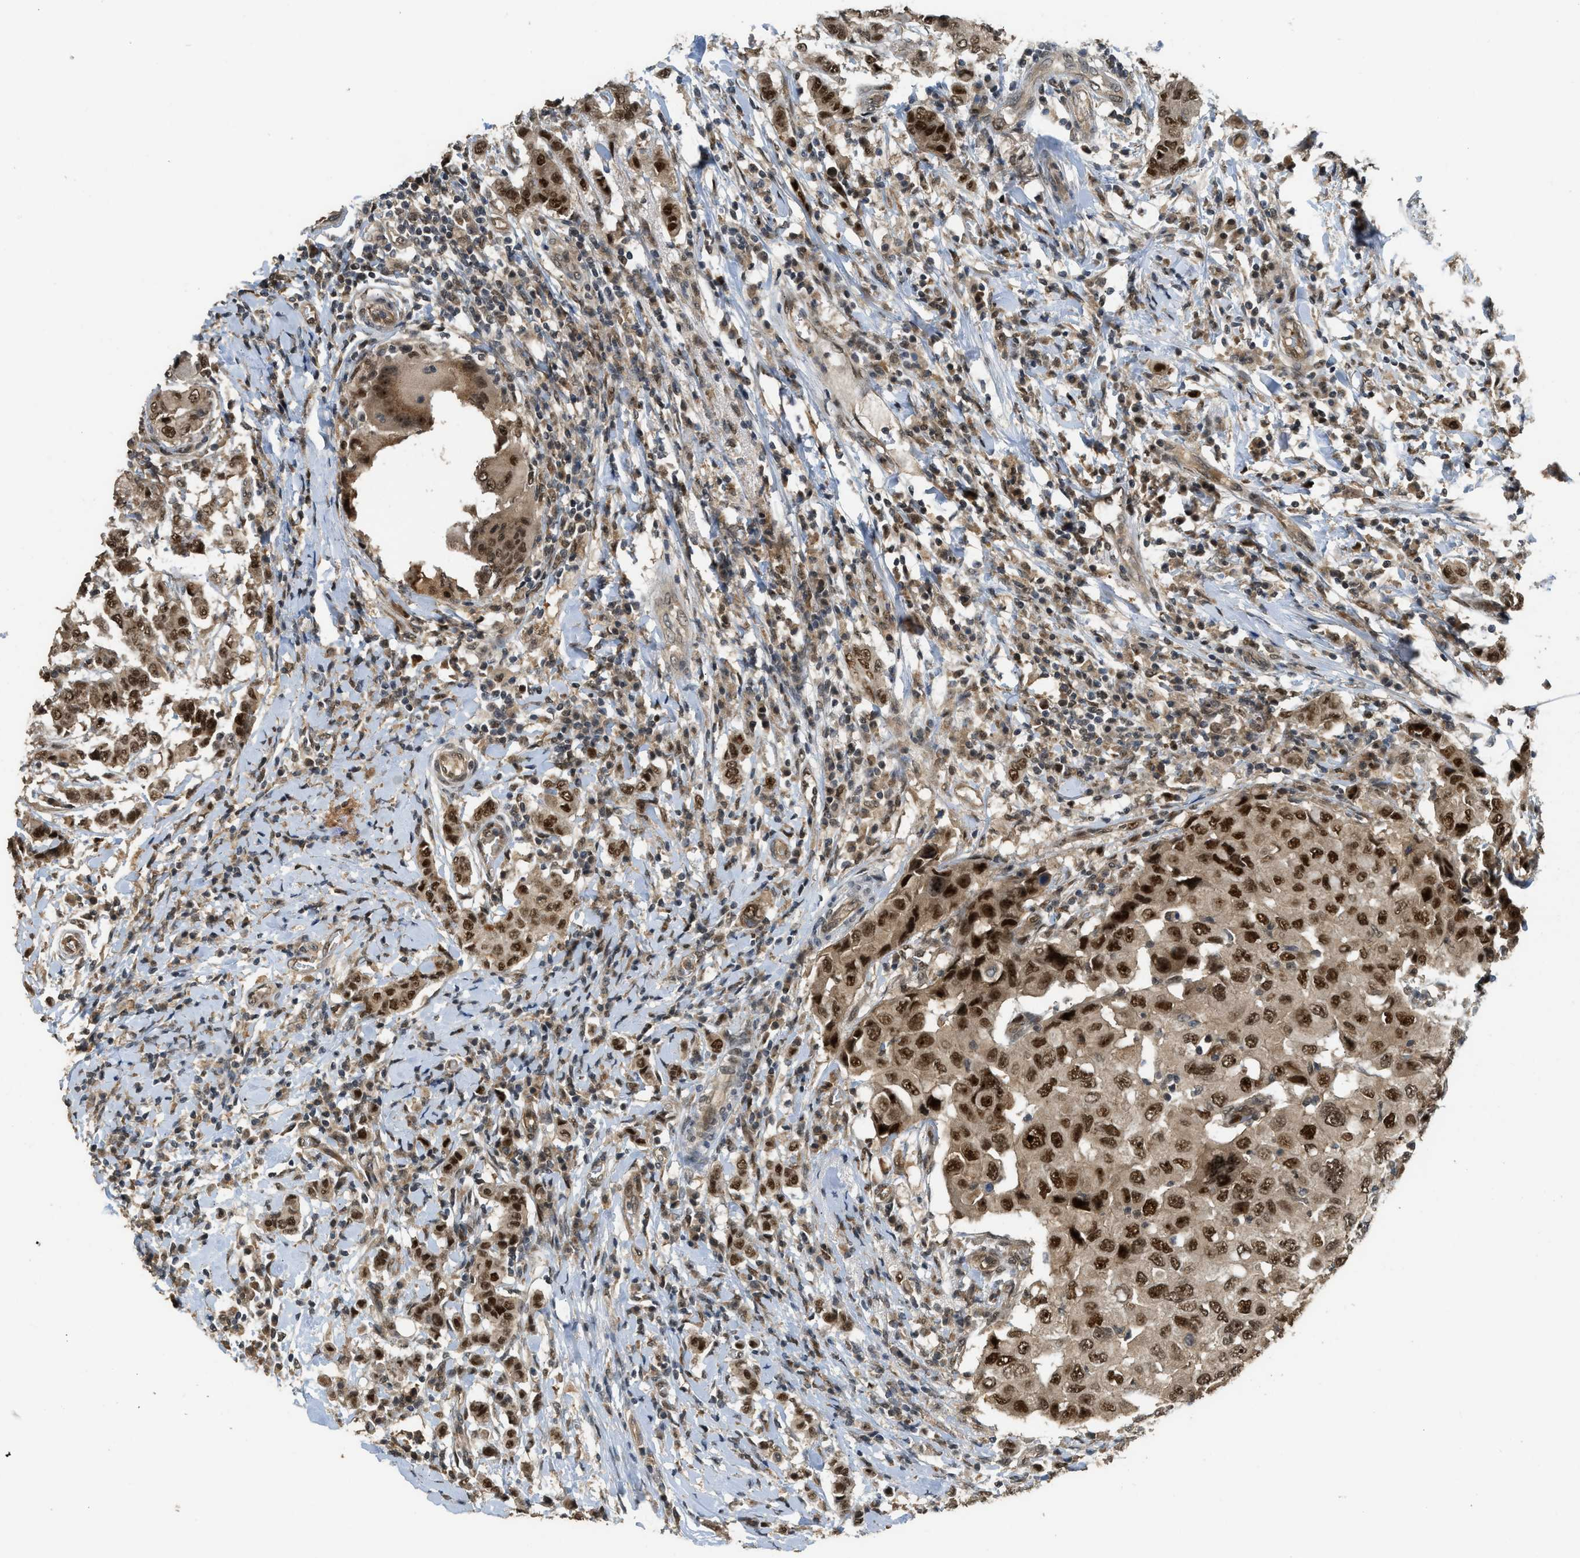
{"staining": {"intensity": "strong", "quantity": ">75%", "location": "cytoplasmic/membranous,nuclear"}, "tissue": "breast cancer", "cell_type": "Tumor cells", "image_type": "cancer", "snomed": [{"axis": "morphology", "description": "Duct carcinoma"}, {"axis": "topography", "description": "Breast"}], "caption": "IHC (DAB (3,3'-diaminobenzidine)) staining of human breast cancer (intraductal carcinoma) demonstrates strong cytoplasmic/membranous and nuclear protein expression in about >75% of tumor cells.", "gene": "GET1", "patient": {"sex": "female", "age": 27}}